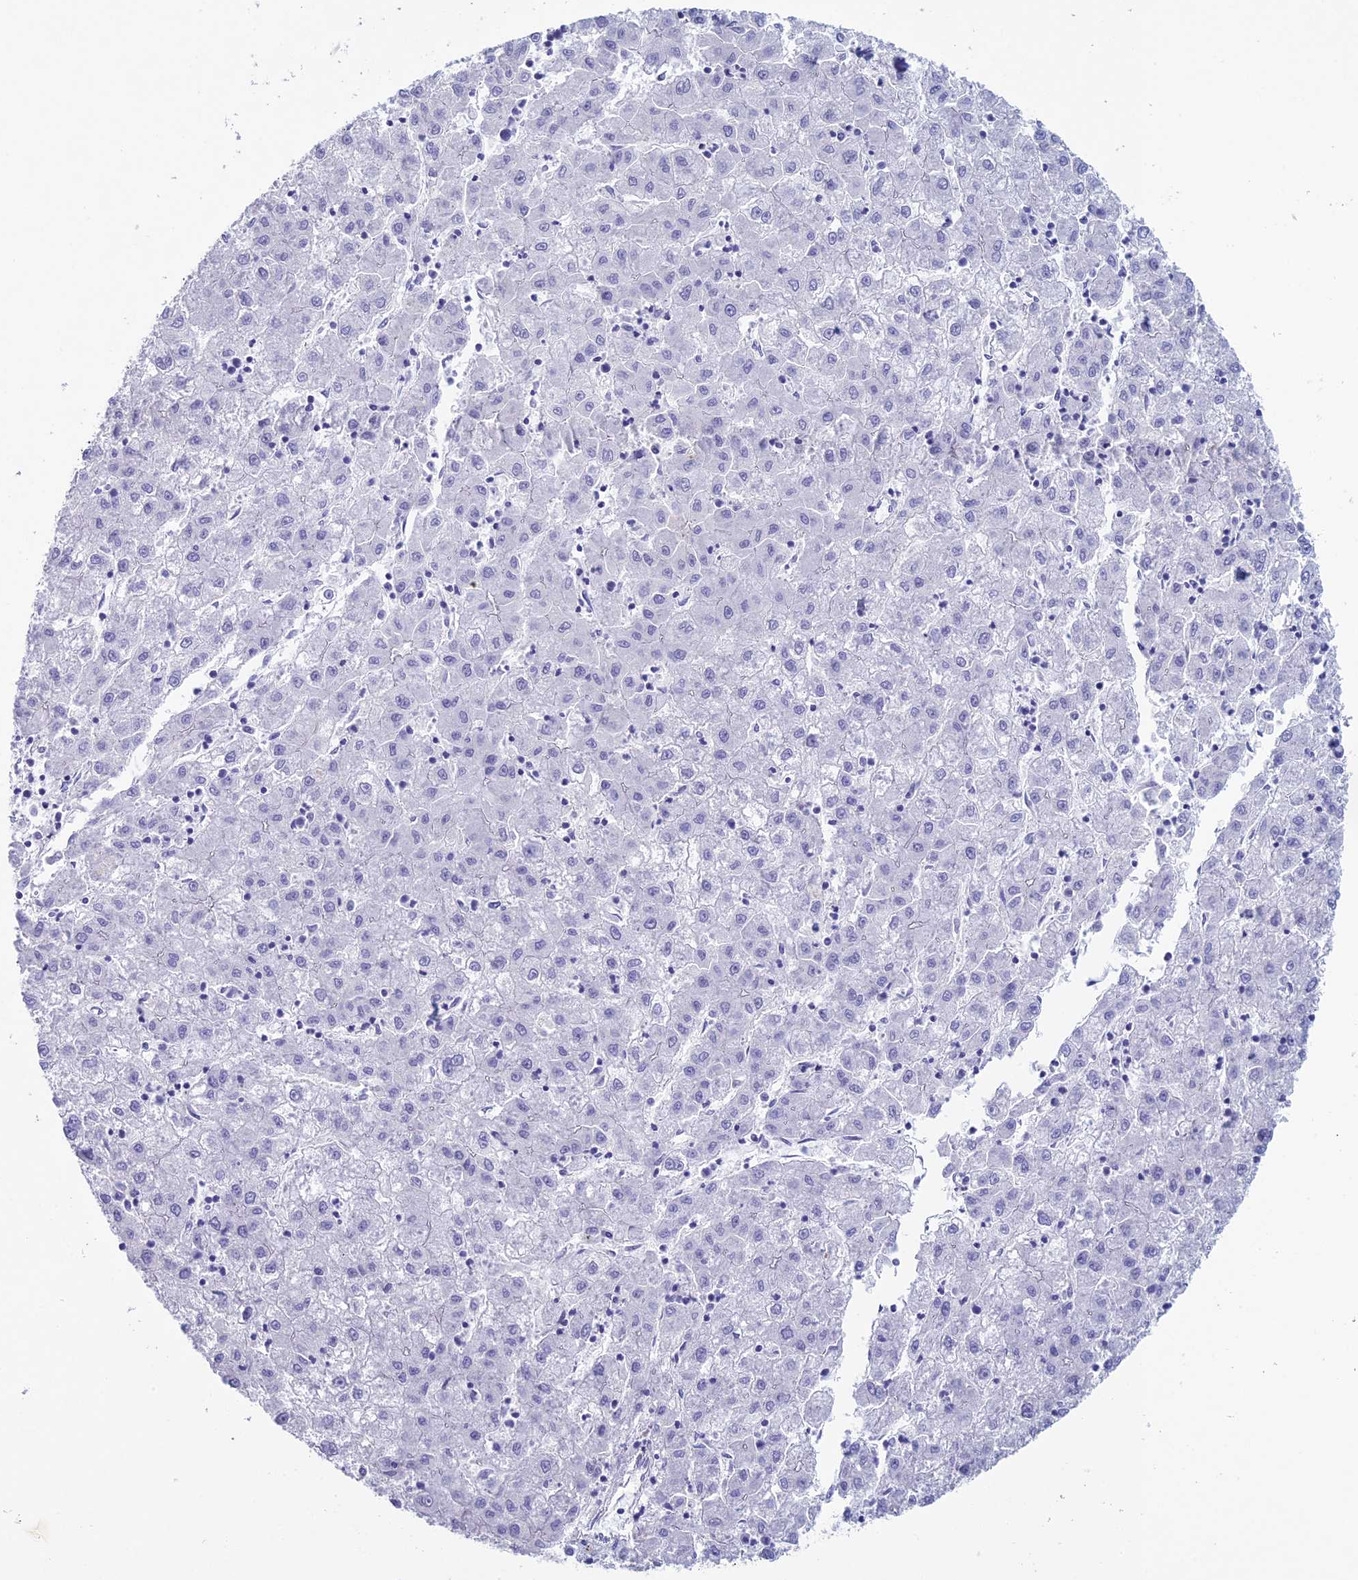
{"staining": {"intensity": "negative", "quantity": "none", "location": "none"}, "tissue": "liver cancer", "cell_type": "Tumor cells", "image_type": "cancer", "snomed": [{"axis": "morphology", "description": "Carcinoma, Hepatocellular, NOS"}, {"axis": "topography", "description": "Liver"}], "caption": "Tumor cells show no significant protein positivity in liver cancer. (DAB immunohistochemistry (IHC), high magnification).", "gene": "NCAM1", "patient": {"sex": "male", "age": 72}}